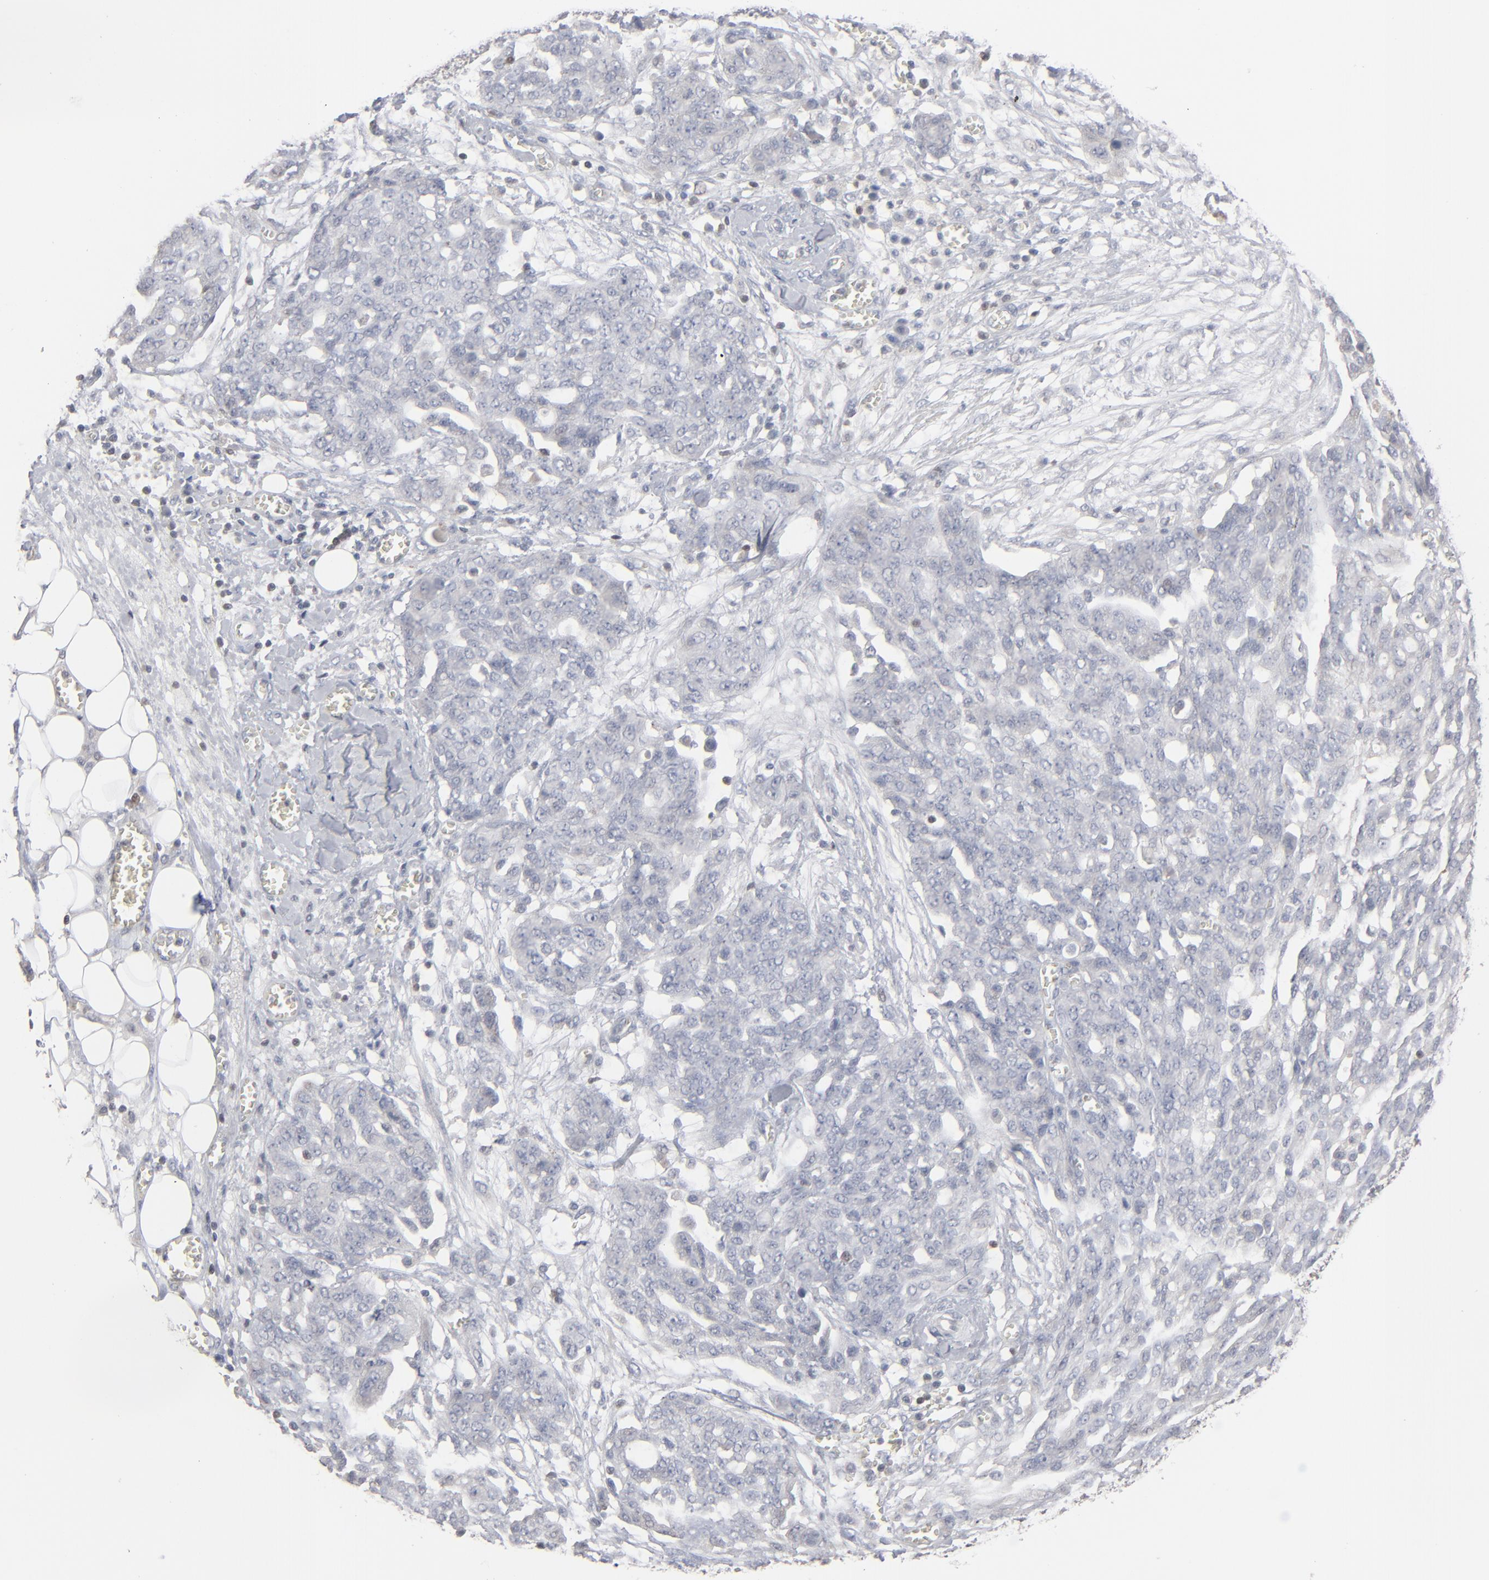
{"staining": {"intensity": "negative", "quantity": "none", "location": "none"}, "tissue": "ovarian cancer", "cell_type": "Tumor cells", "image_type": "cancer", "snomed": [{"axis": "morphology", "description": "Cystadenocarcinoma, serous, NOS"}, {"axis": "topography", "description": "Soft tissue"}, {"axis": "topography", "description": "Ovary"}], "caption": "Tumor cells are negative for brown protein staining in ovarian cancer (serous cystadenocarcinoma). (Stains: DAB immunohistochemistry with hematoxylin counter stain, Microscopy: brightfield microscopy at high magnification).", "gene": "STAT4", "patient": {"sex": "female", "age": 57}}